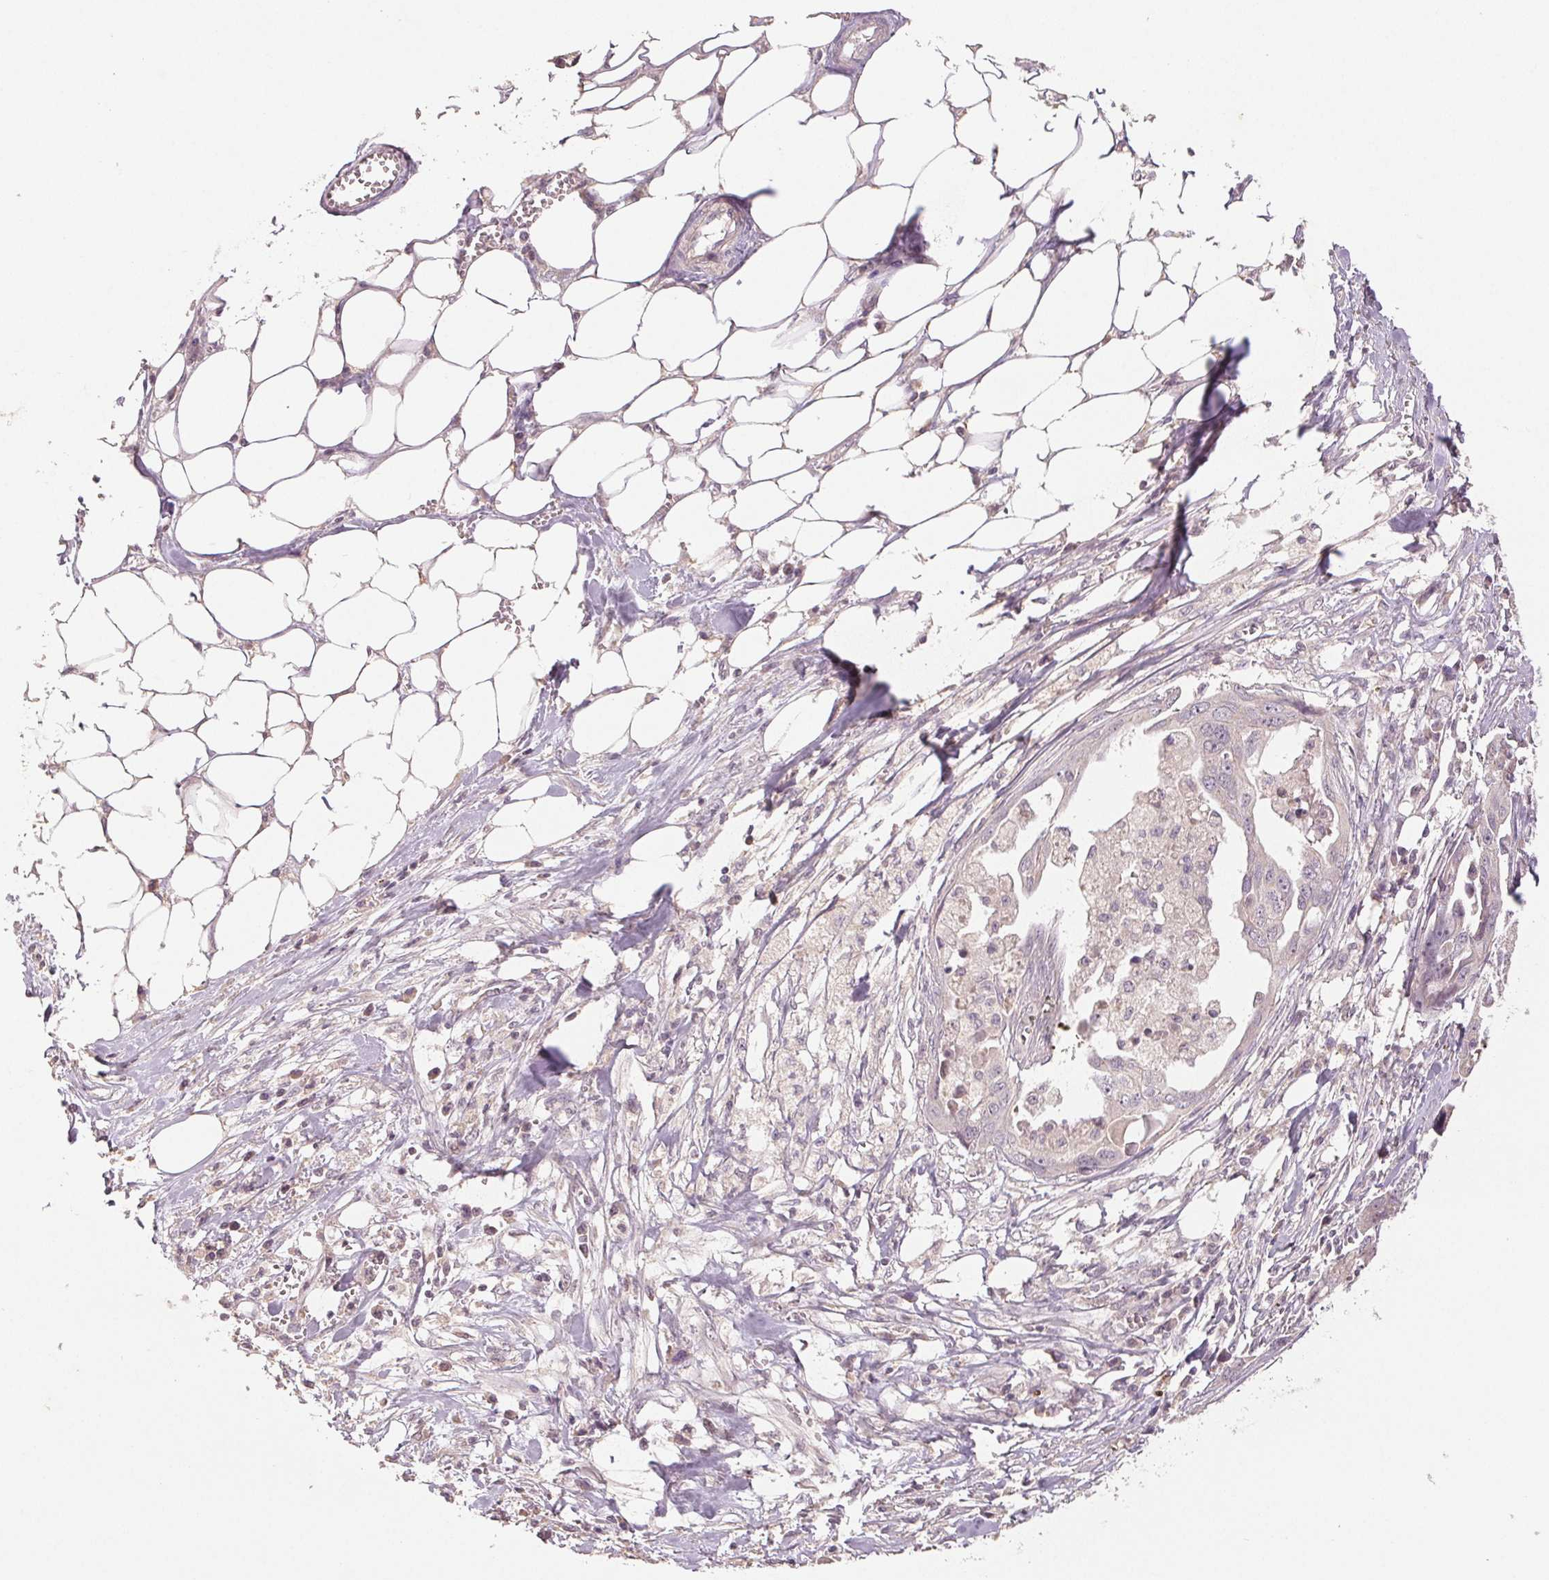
{"staining": {"intensity": "negative", "quantity": "none", "location": "none"}, "tissue": "ovarian cancer", "cell_type": "Tumor cells", "image_type": "cancer", "snomed": [{"axis": "morphology", "description": "Carcinoma, endometroid"}, {"axis": "topography", "description": "Ovary"}], "caption": "The histopathology image shows no significant positivity in tumor cells of ovarian cancer (endometroid carcinoma). (Immunohistochemistry (ihc), brightfield microscopy, high magnification).", "gene": "COX14", "patient": {"sex": "female", "age": 70}}